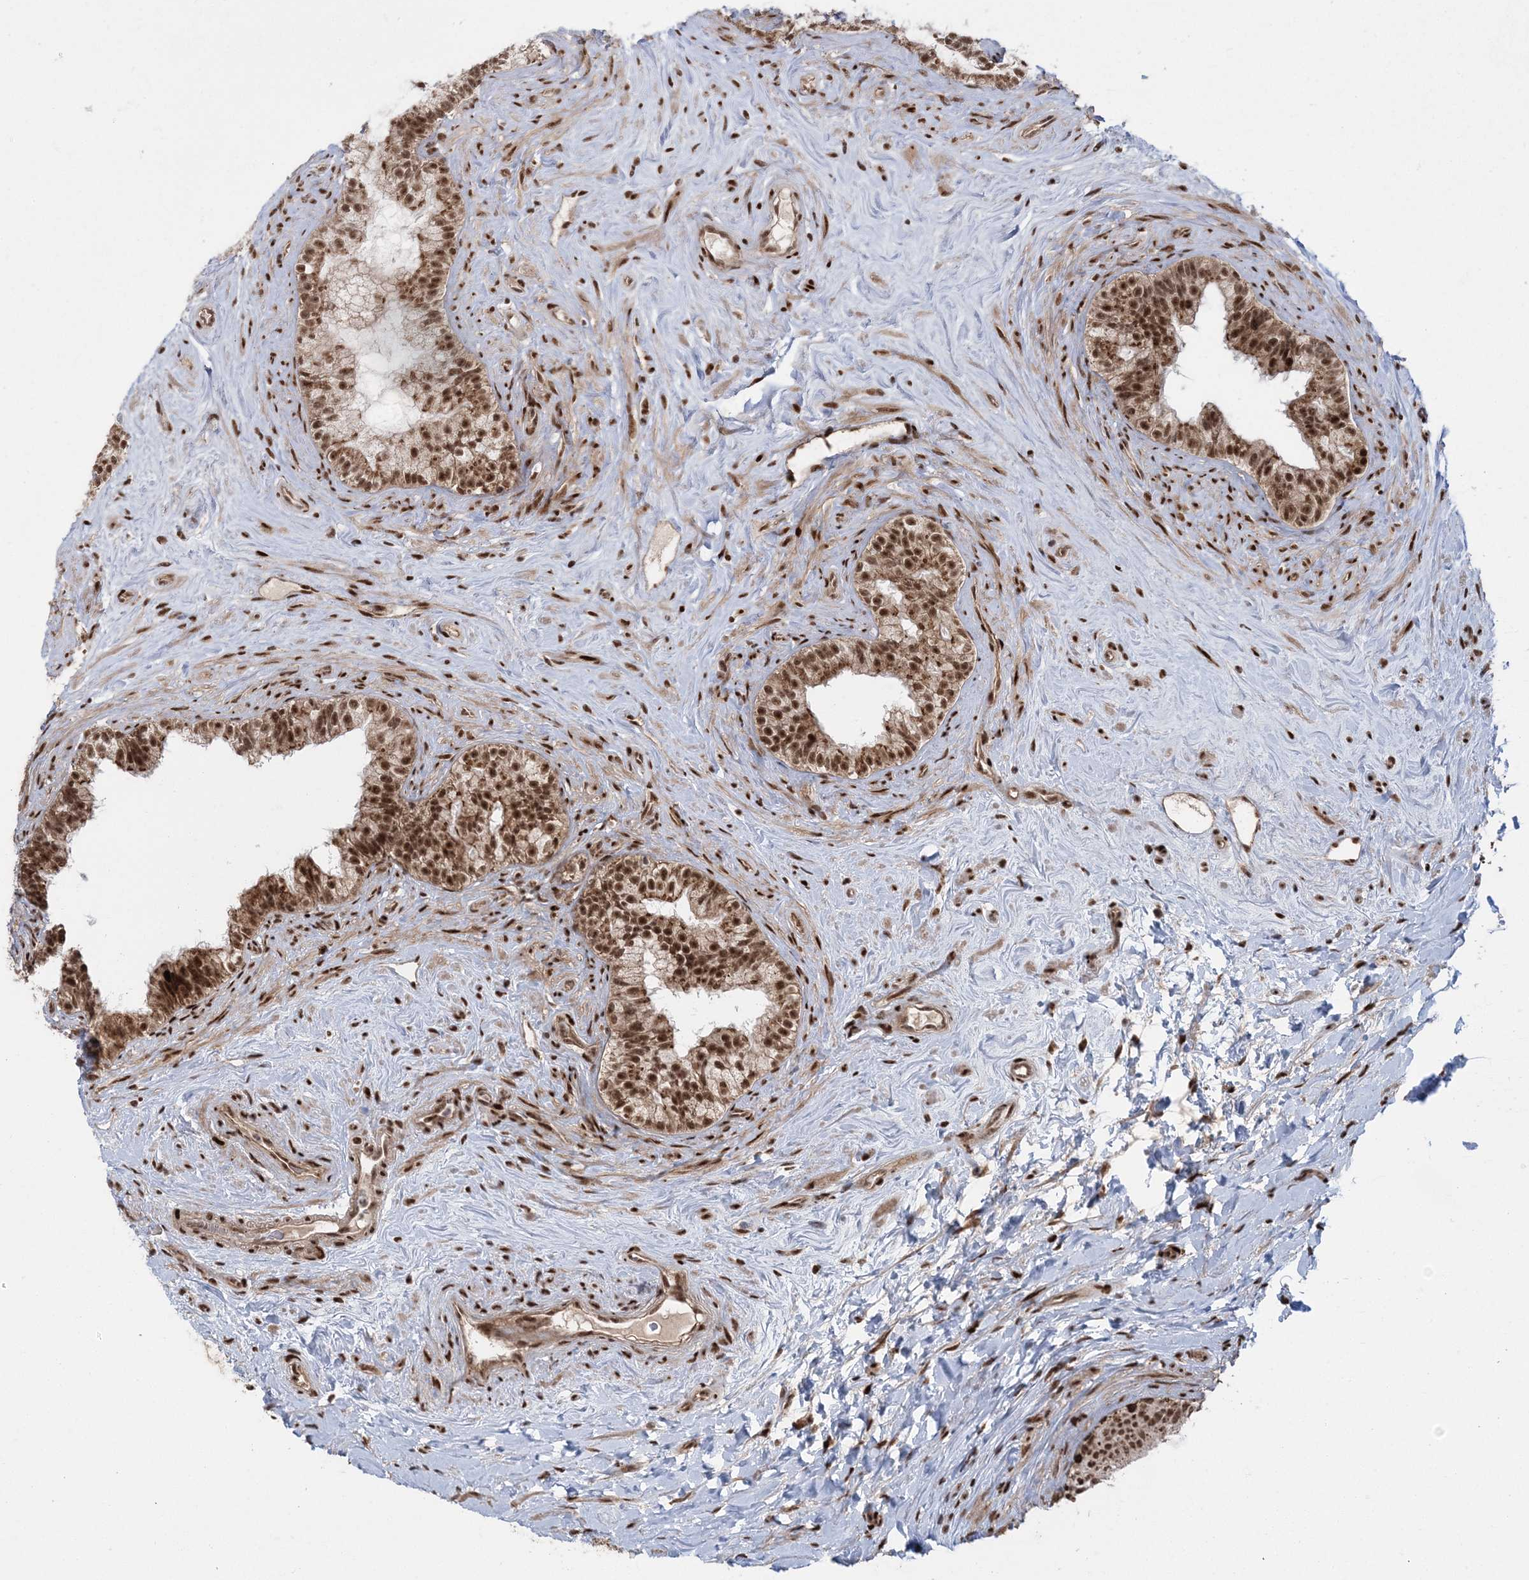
{"staining": {"intensity": "strong", "quantity": ">75%", "location": "cytoplasmic/membranous,nuclear"}, "tissue": "epididymis", "cell_type": "Glandular cells", "image_type": "normal", "snomed": [{"axis": "morphology", "description": "Normal tissue, NOS"}, {"axis": "topography", "description": "Epididymis"}], "caption": "Benign epididymis shows strong cytoplasmic/membranous,nuclear positivity in approximately >75% of glandular cells (Stains: DAB (3,3'-diaminobenzidine) in brown, nuclei in blue, Microscopy: brightfield microscopy at high magnification)..", "gene": "CWC22", "patient": {"sex": "male", "age": 84}}